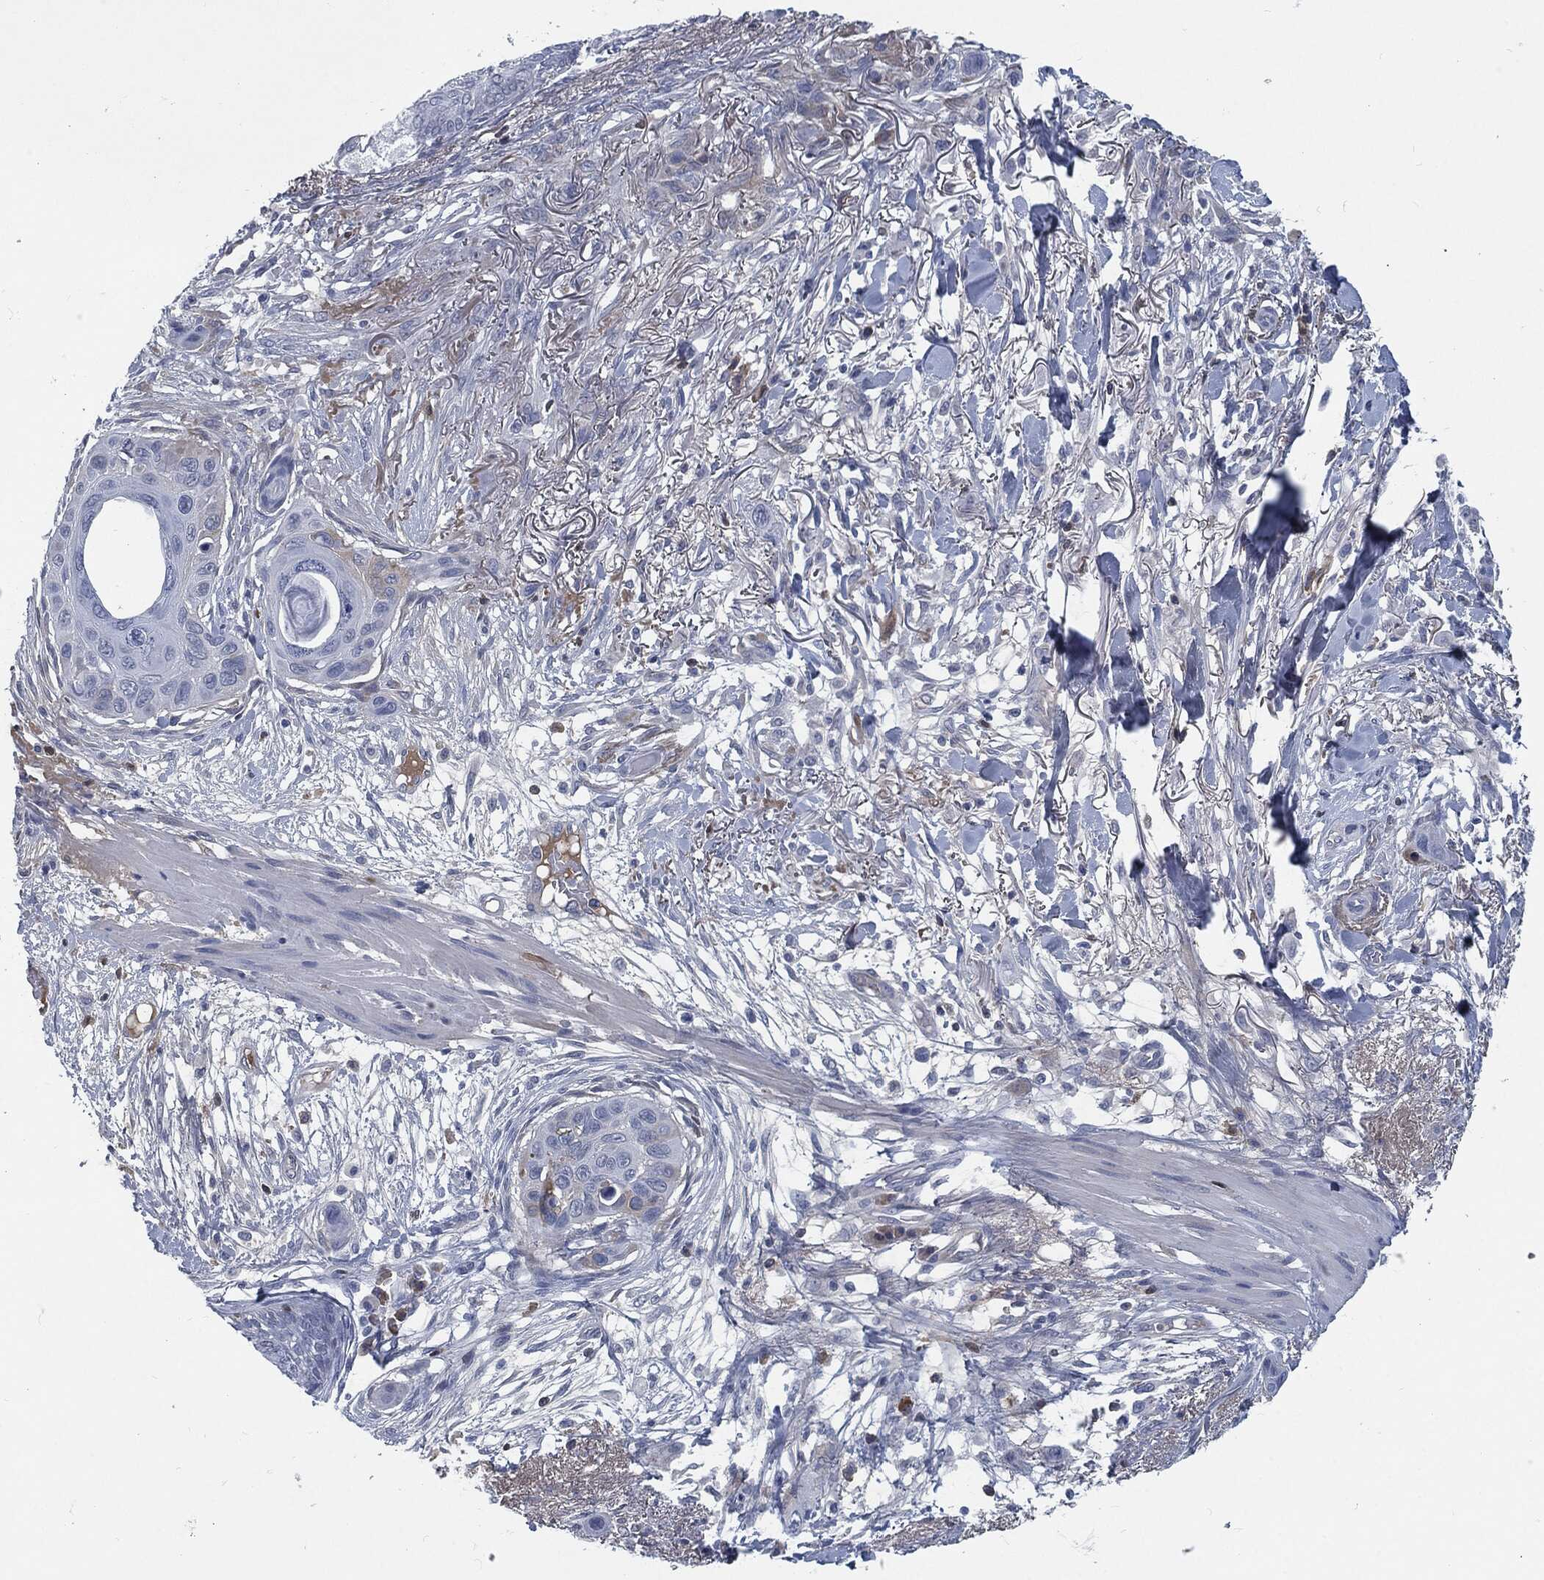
{"staining": {"intensity": "negative", "quantity": "none", "location": "none"}, "tissue": "skin cancer", "cell_type": "Tumor cells", "image_type": "cancer", "snomed": [{"axis": "morphology", "description": "Squamous cell carcinoma, NOS"}, {"axis": "topography", "description": "Skin"}], "caption": "This is an IHC micrograph of human skin cancer (squamous cell carcinoma). There is no staining in tumor cells.", "gene": "MST1", "patient": {"sex": "male", "age": 79}}